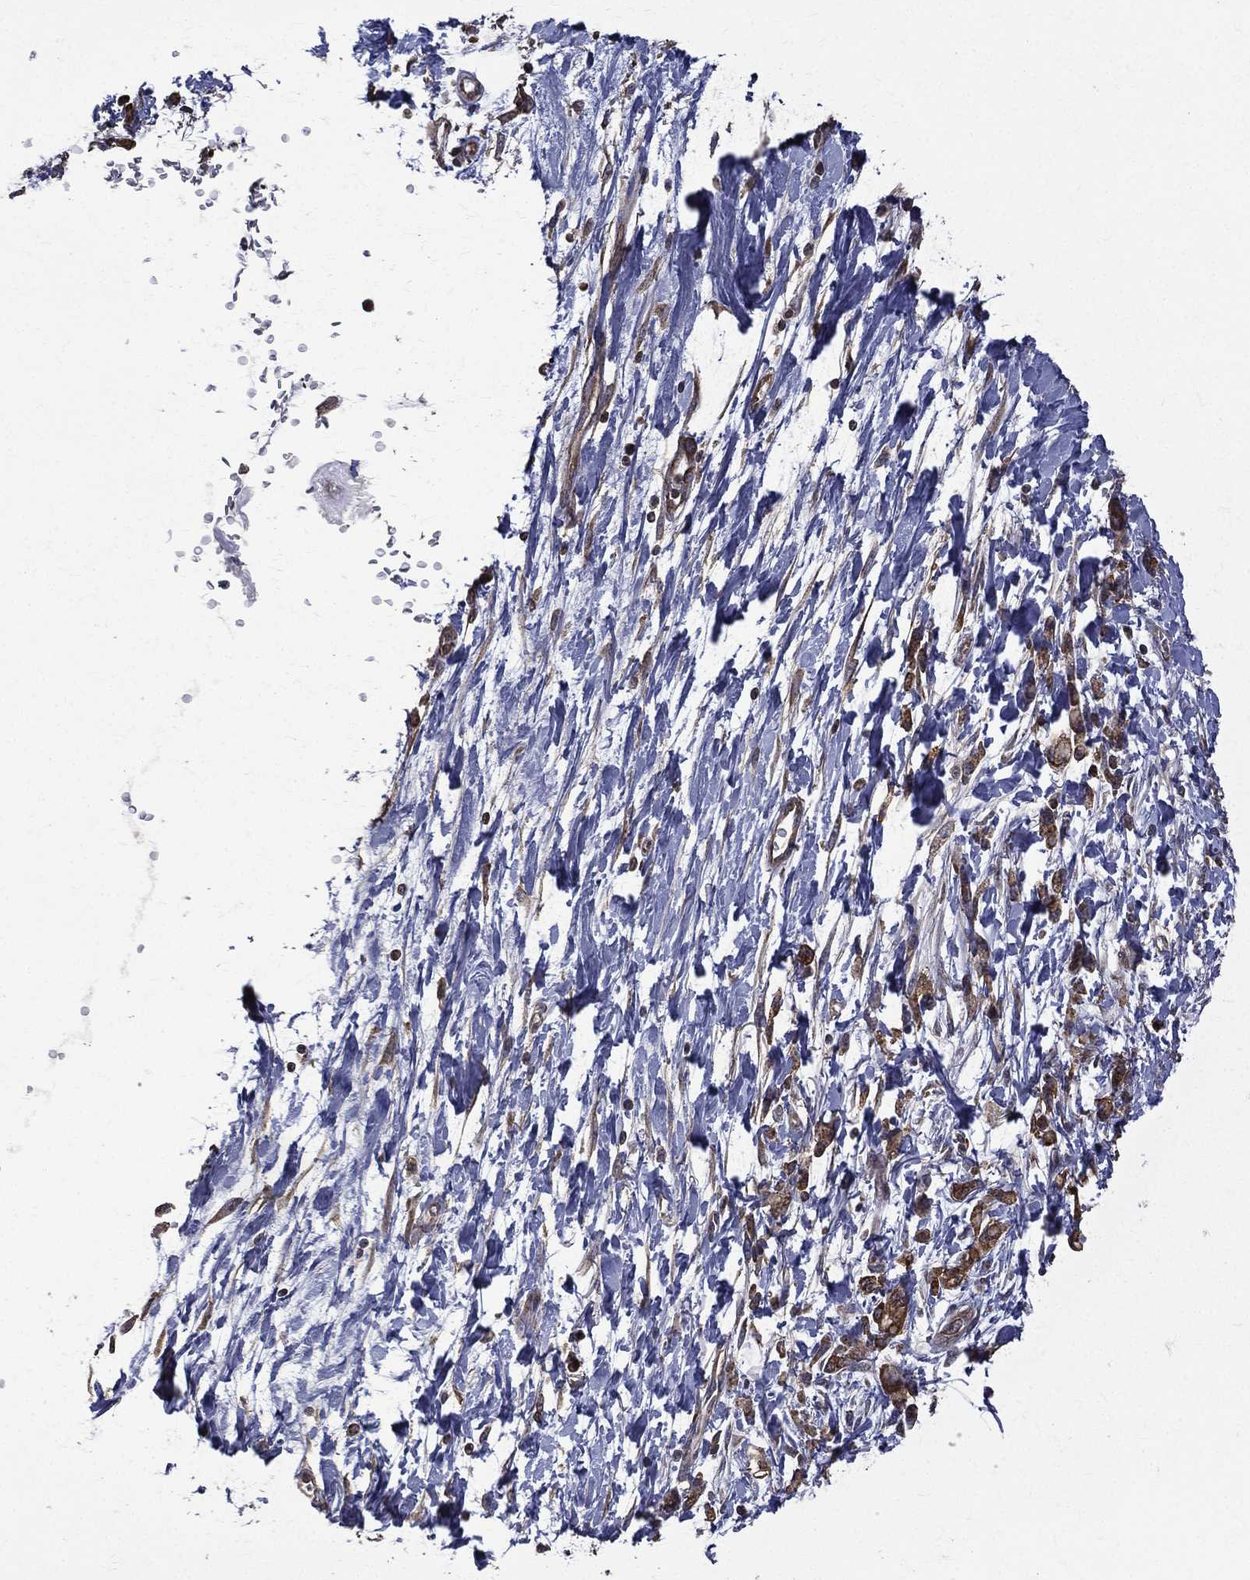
{"staining": {"intensity": "moderate", "quantity": ">75%", "location": "cytoplasmic/membranous"}, "tissue": "stomach cancer", "cell_type": "Tumor cells", "image_type": "cancer", "snomed": [{"axis": "morphology", "description": "Adenocarcinoma, NOS"}, {"axis": "topography", "description": "Stomach"}], "caption": "This is an image of IHC staining of adenocarcinoma (stomach), which shows moderate positivity in the cytoplasmic/membranous of tumor cells.", "gene": "RPGR", "patient": {"sex": "female", "age": 84}}